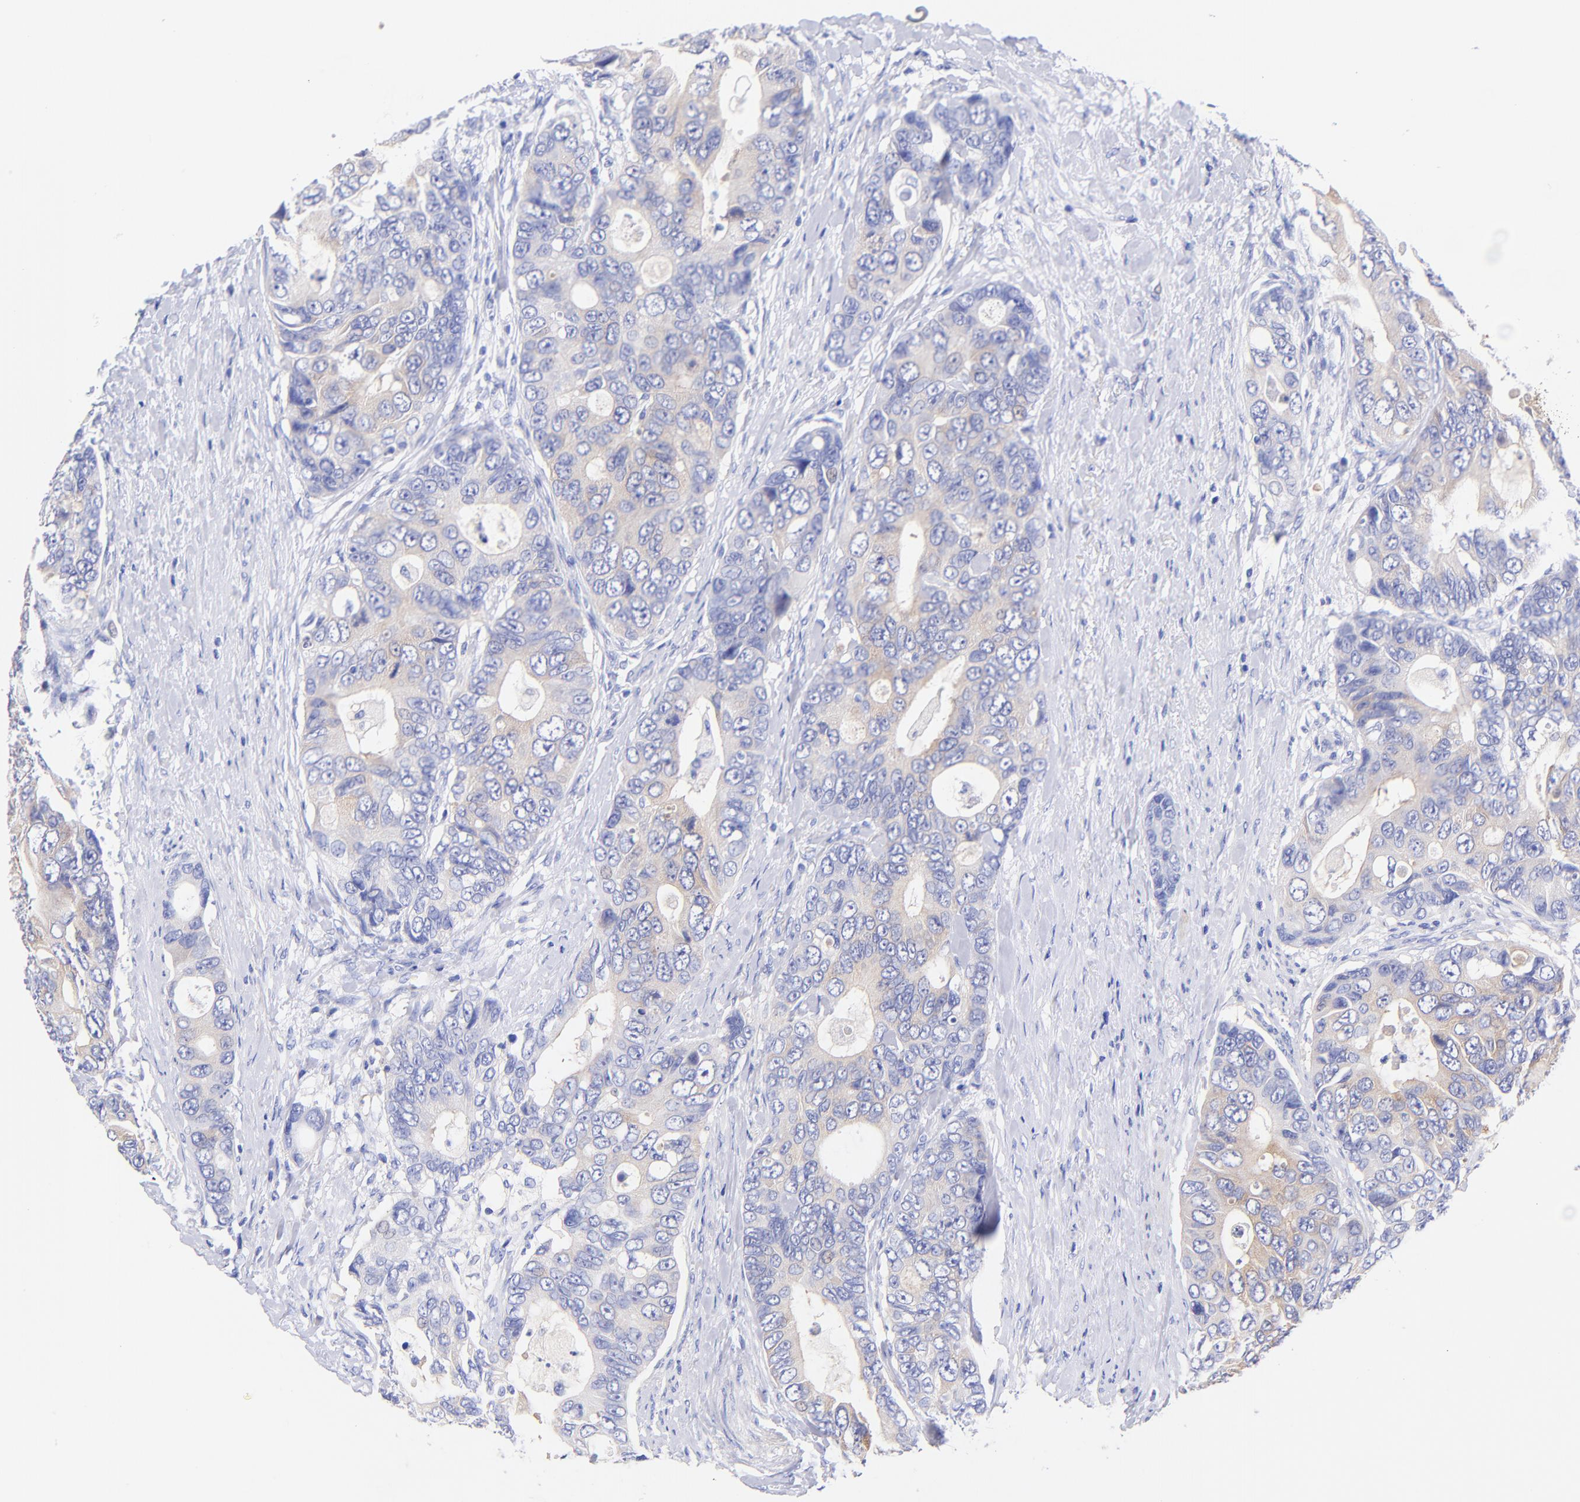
{"staining": {"intensity": "weak", "quantity": "25%-75%", "location": "cytoplasmic/membranous"}, "tissue": "colorectal cancer", "cell_type": "Tumor cells", "image_type": "cancer", "snomed": [{"axis": "morphology", "description": "Adenocarcinoma, NOS"}, {"axis": "topography", "description": "Rectum"}], "caption": "Immunohistochemical staining of colorectal cancer demonstrates low levels of weak cytoplasmic/membranous positivity in about 25%-75% of tumor cells. Immunohistochemistry stains the protein of interest in brown and the nuclei are stained blue.", "gene": "GPHN", "patient": {"sex": "female", "age": 67}}